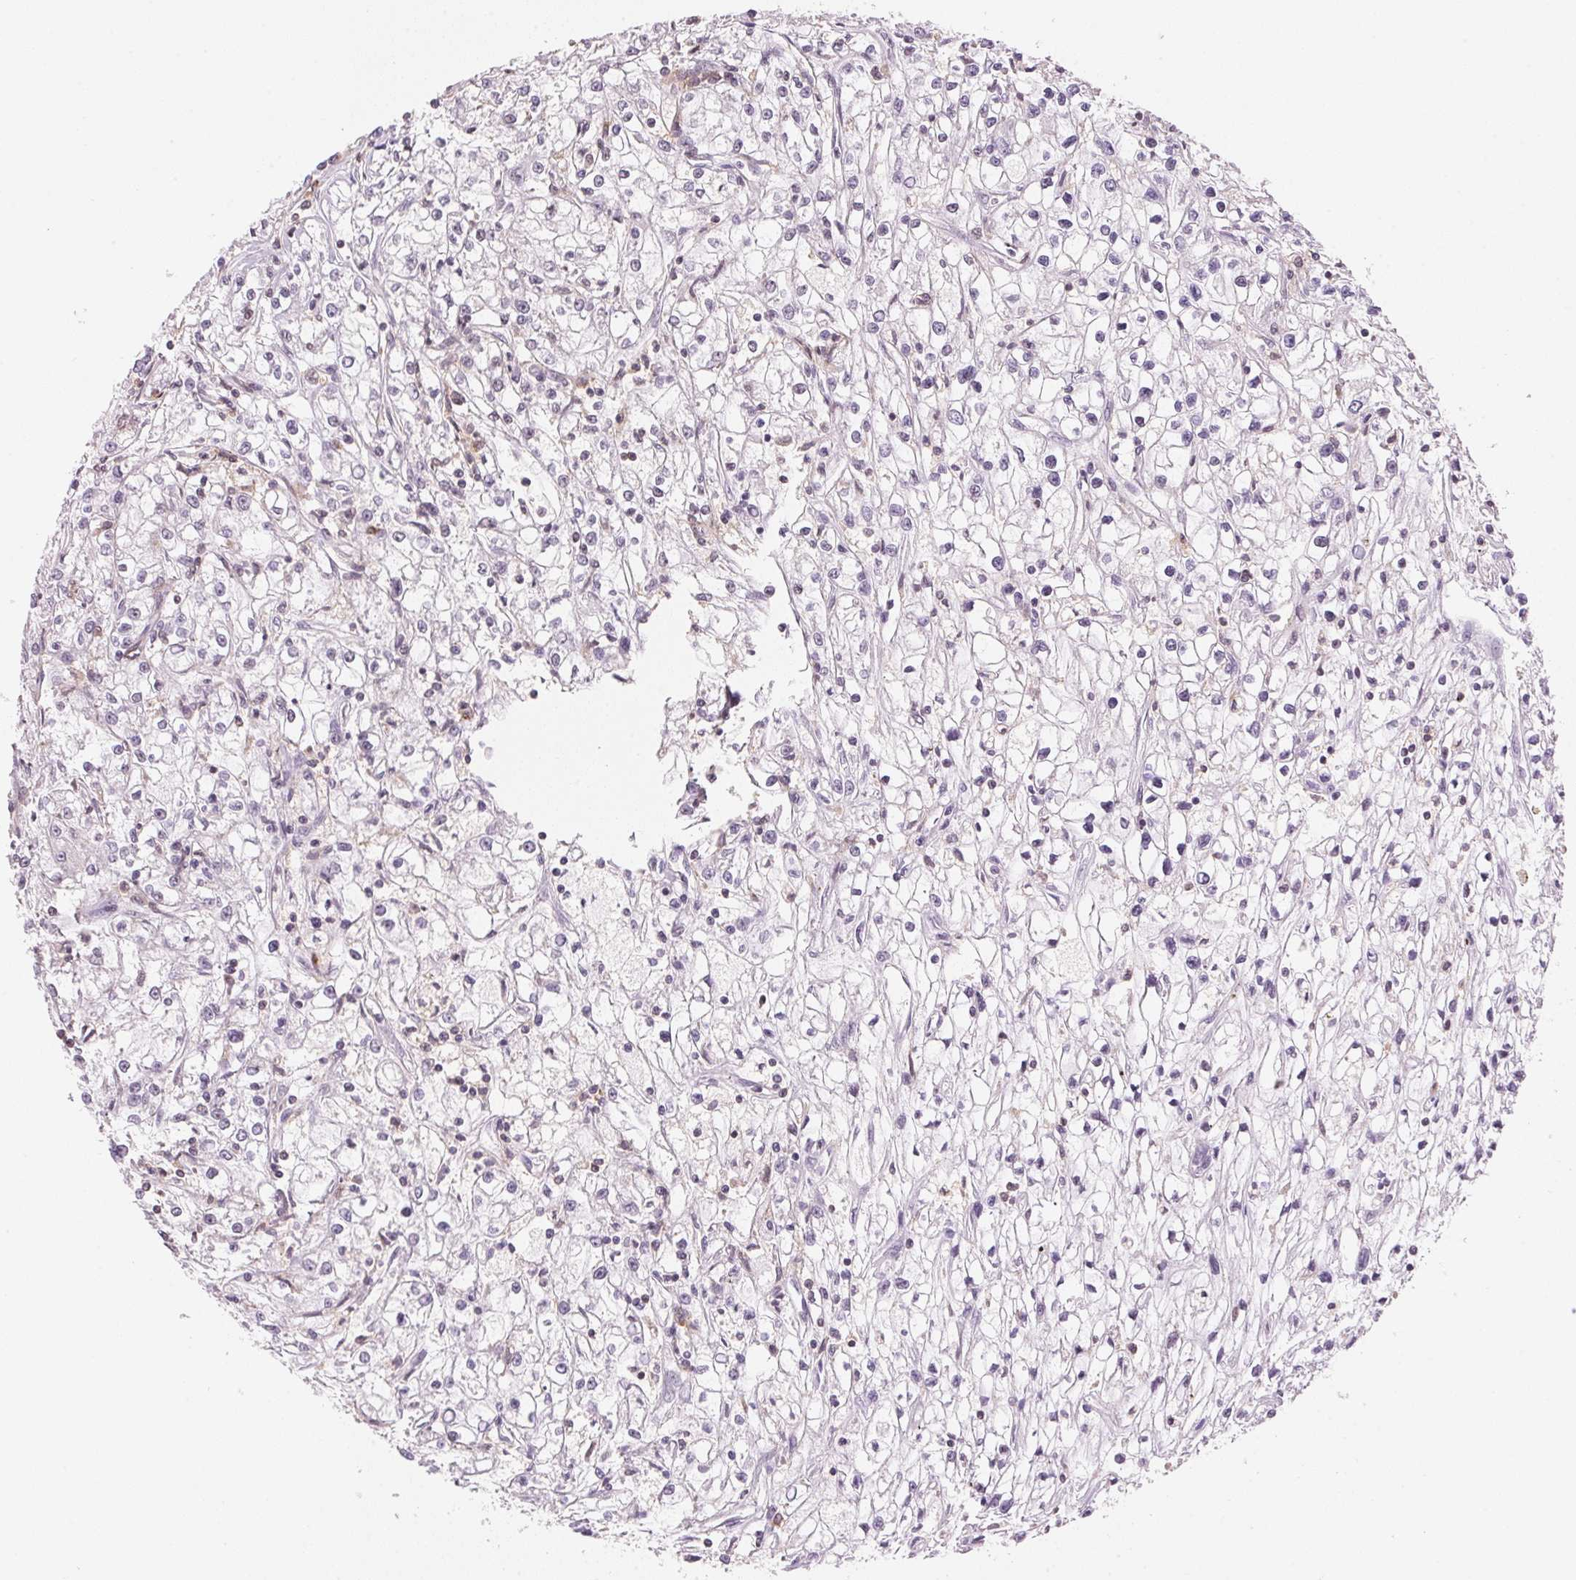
{"staining": {"intensity": "negative", "quantity": "none", "location": "none"}, "tissue": "renal cancer", "cell_type": "Tumor cells", "image_type": "cancer", "snomed": [{"axis": "morphology", "description": "Adenocarcinoma, NOS"}, {"axis": "topography", "description": "Kidney"}], "caption": "Immunohistochemical staining of renal cancer displays no significant positivity in tumor cells.", "gene": "HNRNPDL", "patient": {"sex": "female", "age": 59}}